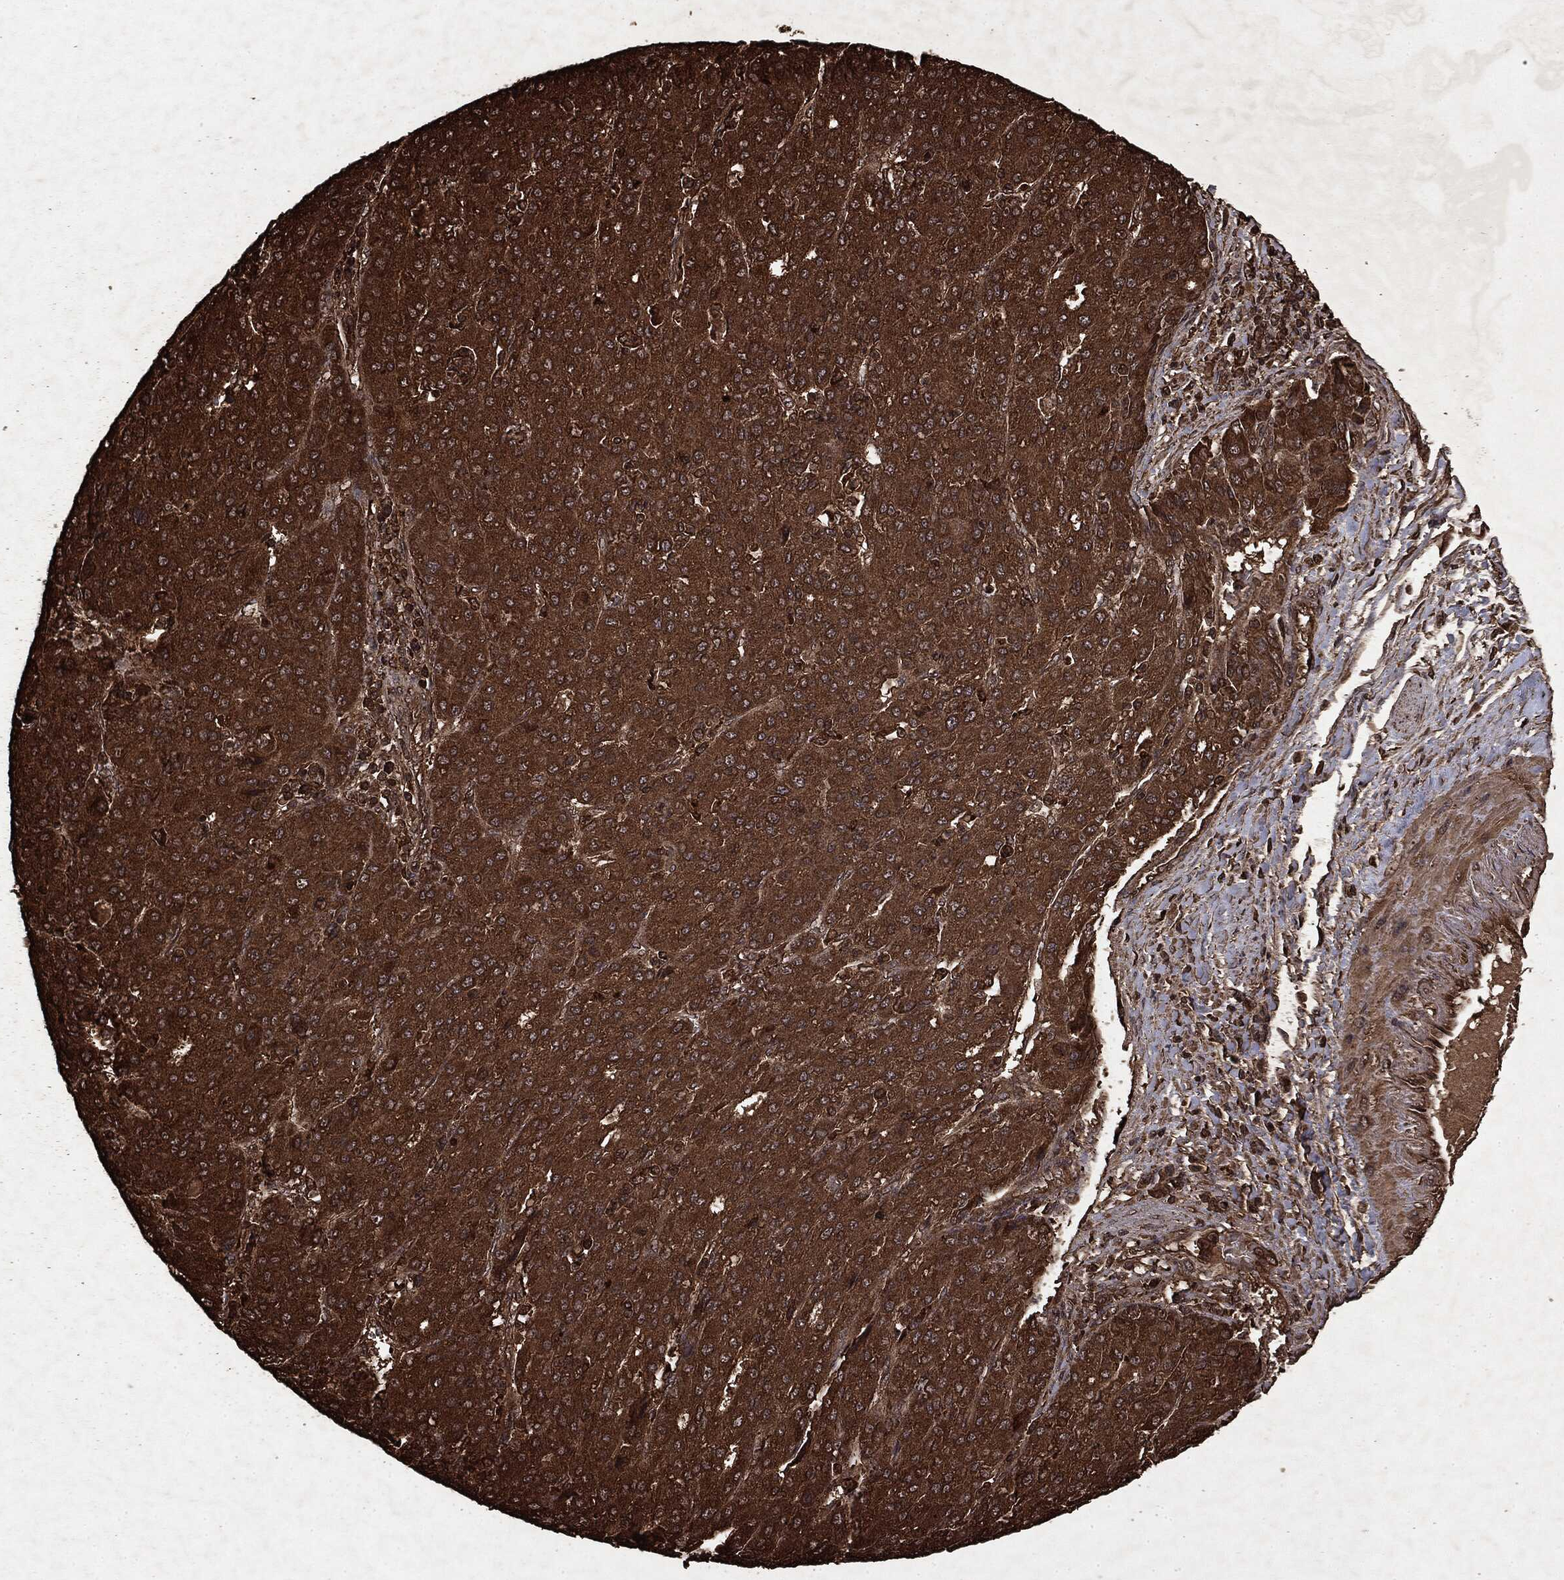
{"staining": {"intensity": "strong", "quantity": ">75%", "location": "cytoplasmic/membranous"}, "tissue": "liver cancer", "cell_type": "Tumor cells", "image_type": "cancer", "snomed": [{"axis": "morphology", "description": "Carcinoma, Hepatocellular, NOS"}, {"axis": "topography", "description": "Liver"}], "caption": "Liver hepatocellular carcinoma stained with immunohistochemistry (IHC) demonstrates strong cytoplasmic/membranous staining in about >75% of tumor cells. Using DAB (3,3'-diaminobenzidine) (brown) and hematoxylin (blue) stains, captured at high magnification using brightfield microscopy.", "gene": "ARAF", "patient": {"sex": "male", "age": 65}}